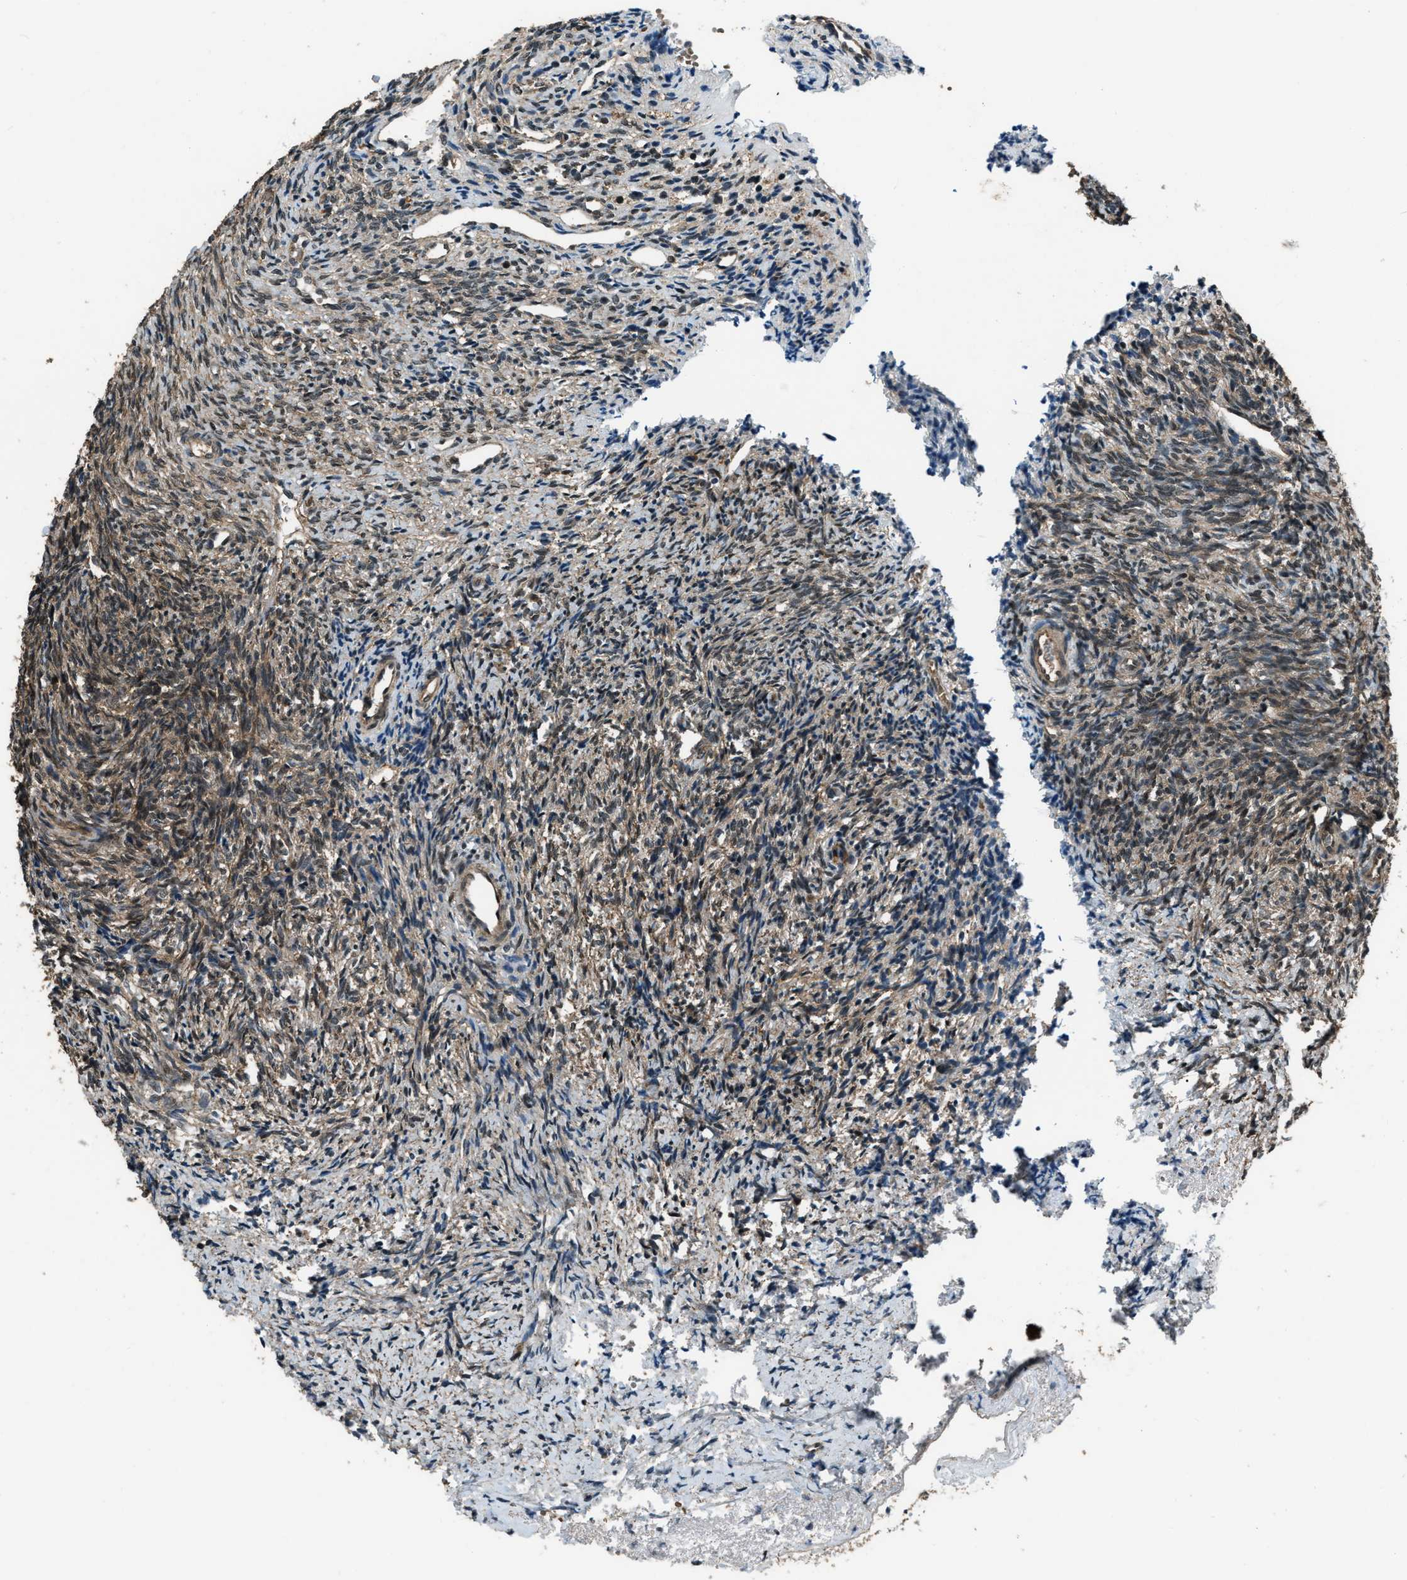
{"staining": {"intensity": "strong", "quantity": ">75%", "location": "cytoplasmic/membranous"}, "tissue": "ovary", "cell_type": "Follicle cells", "image_type": "normal", "snomed": [{"axis": "morphology", "description": "Normal tissue, NOS"}, {"axis": "topography", "description": "Ovary"}], "caption": "IHC staining of benign ovary, which demonstrates high levels of strong cytoplasmic/membranous positivity in about >75% of follicle cells indicating strong cytoplasmic/membranous protein positivity. The staining was performed using DAB (brown) for protein detection and nuclei were counterstained in hematoxylin (blue).", "gene": "NUDCD3", "patient": {"sex": "female", "age": 41}}